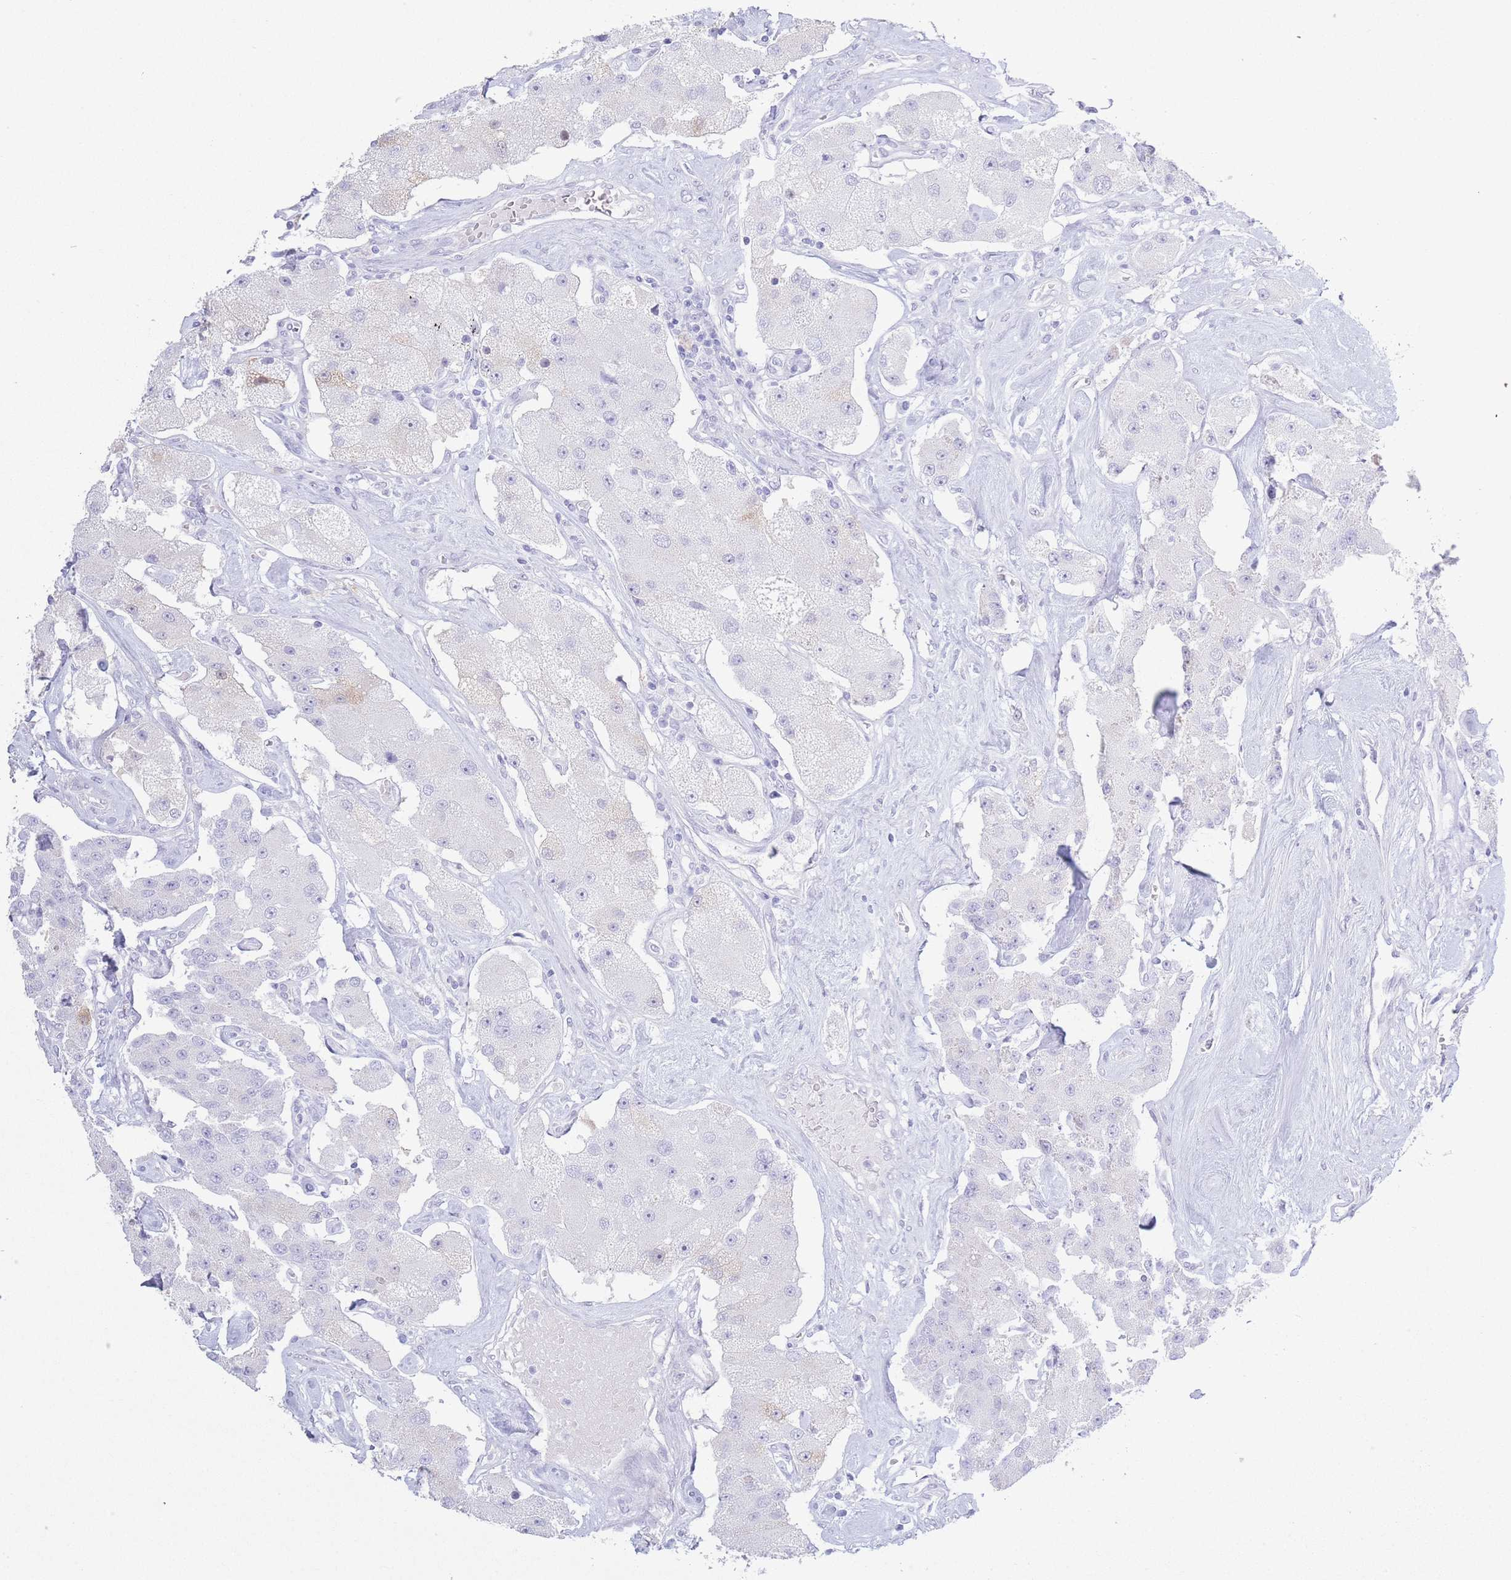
{"staining": {"intensity": "negative", "quantity": "none", "location": "none"}, "tissue": "carcinoid", "cell_type": "Tumor cells", "image_type": "cancer", "snomed": [{"axis": "morphology", "description": "Carcinoid, malignant, NOS"}, {"axis": "topography", "description": "Pancreas"}], "caption": "A micrograph of human carcinoid is negative for staining in tumor cells.", "gene": "PKLR", "patient": {"sex": "male", "age": 41}}